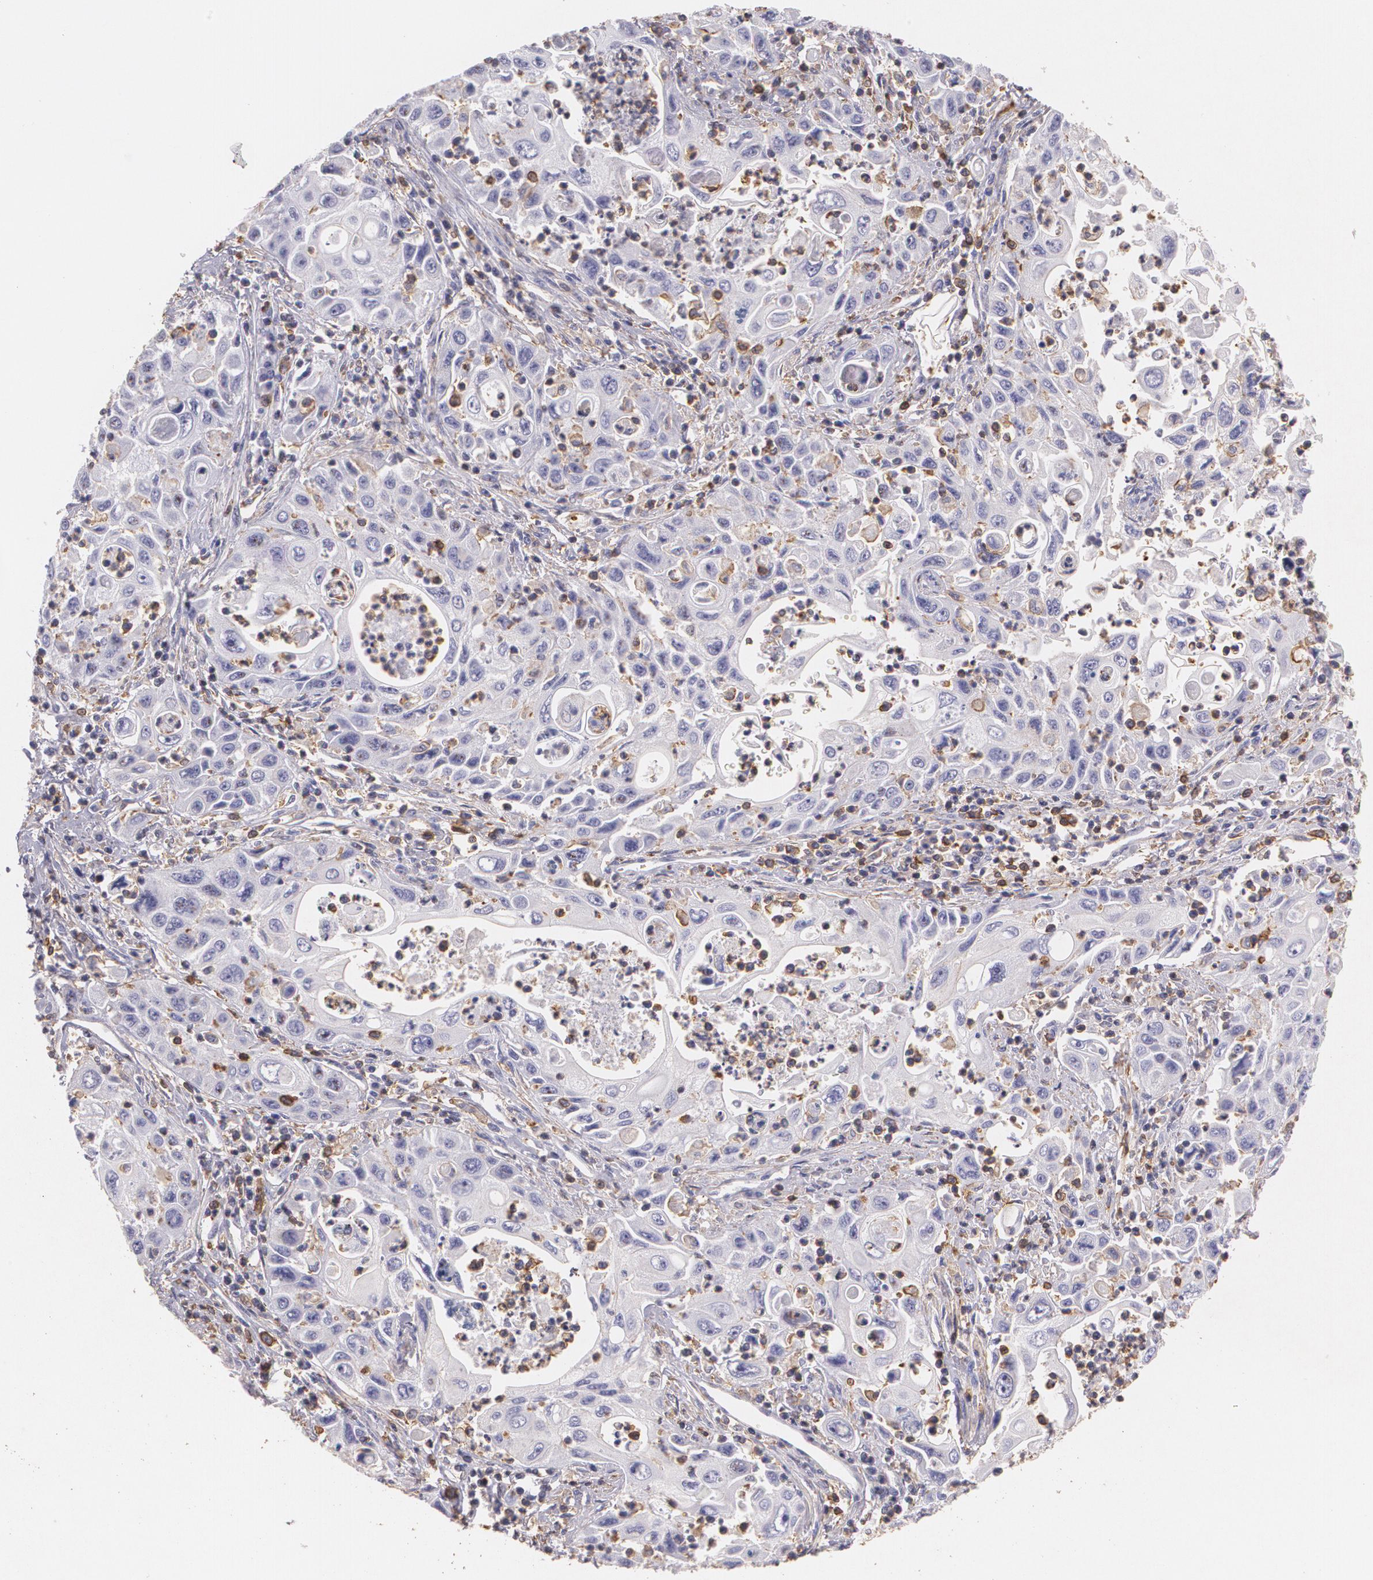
{"staining": {"intensity": "negative", "quantity": "none", "location": "none"}, "tissue": "pancreatic cancer", "cell_type": "Tumor cells", "image_type": "cancer", "snomed": [{"axis": "morphology", "description": "Adenocarcinoma, NOS"}, {"axis": "topography", "description": "Pancreas"}], "caption": "Tumor cells show no significant protein staining in pancreatic cancer.", "gene": "TGFBR1", "patient": {"sex": "male", "age": 70}}